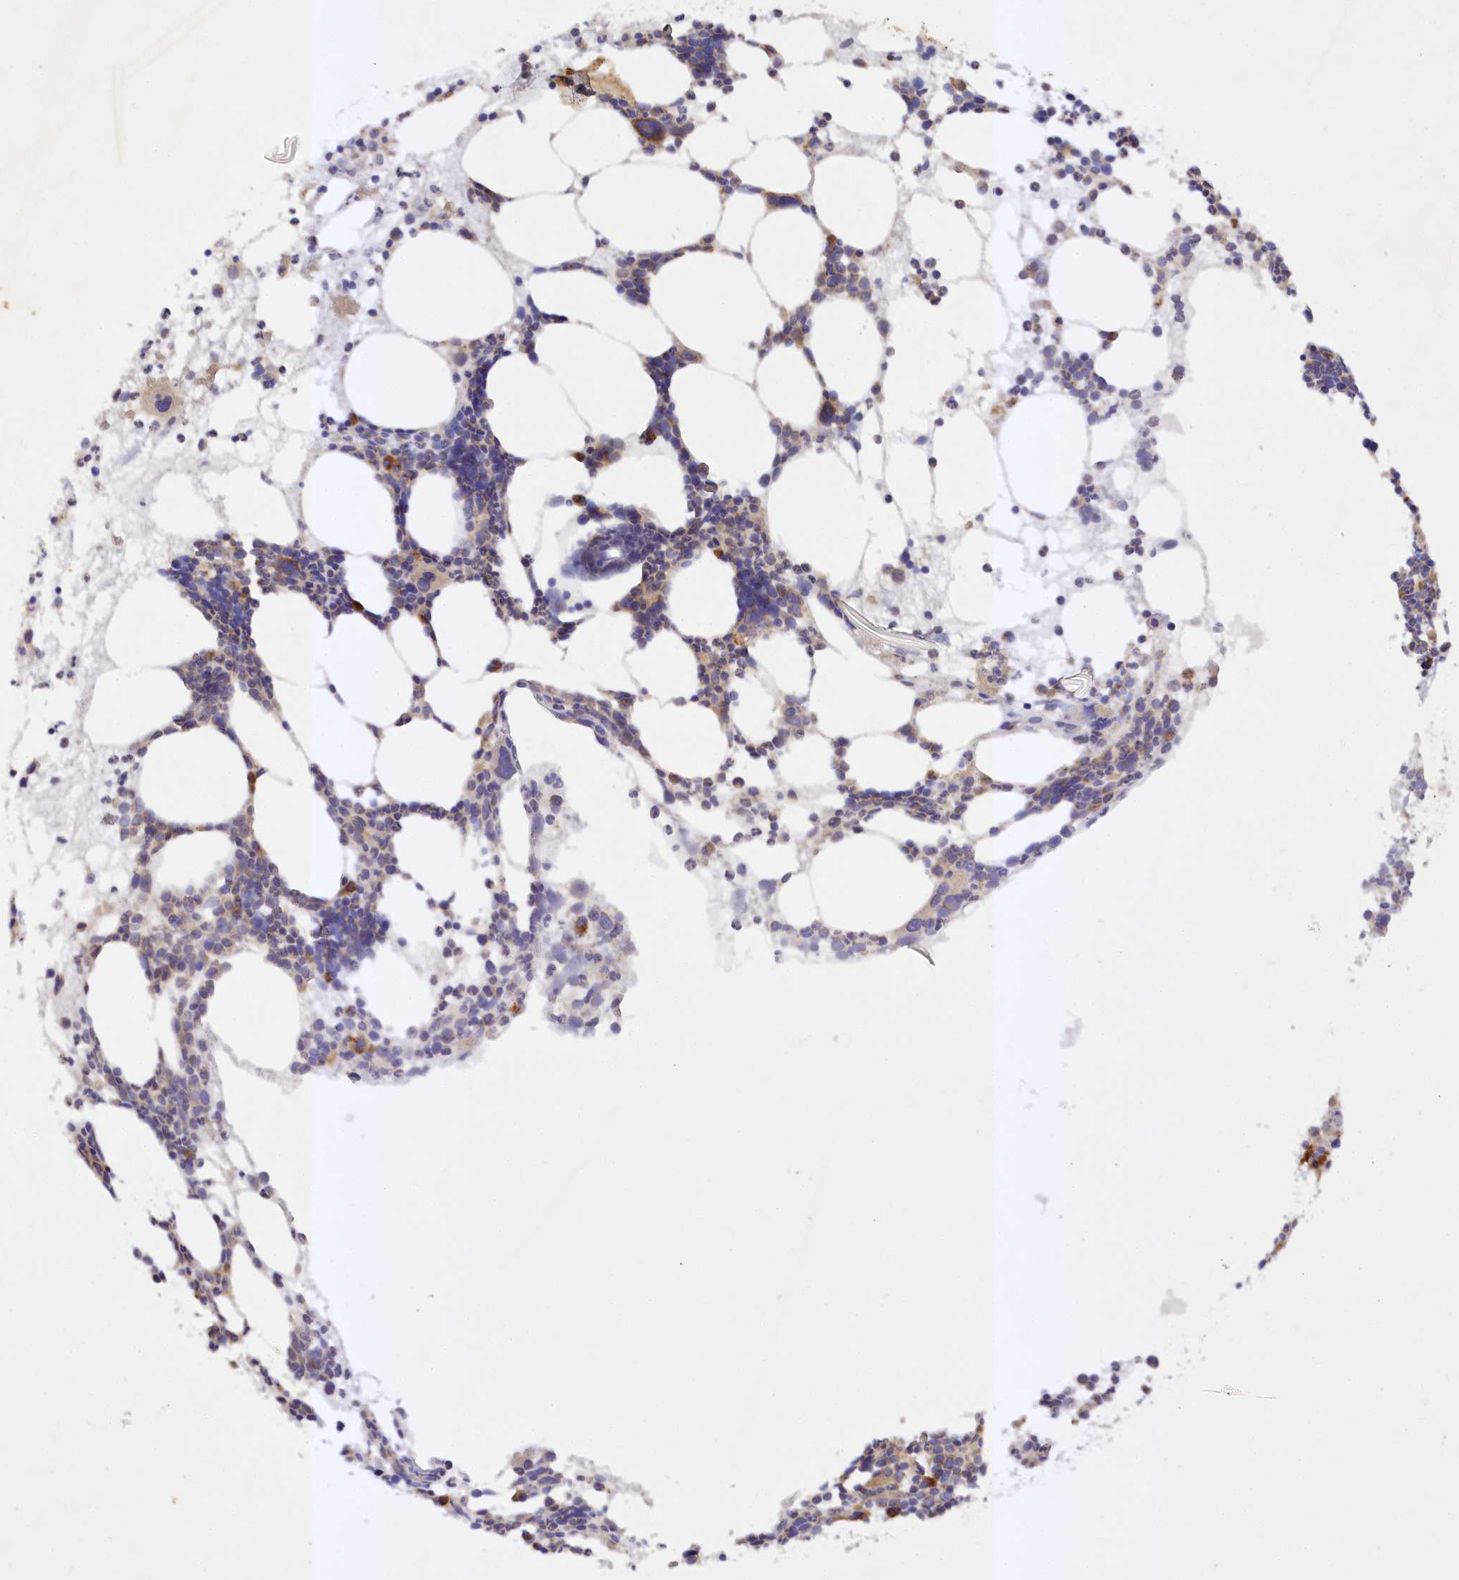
{"staining": {"intensity": "moderate", "quantity": "<25%", "location": "cytoplasmic/membranous"}, "tissue": "bone marrow", "cell_type": "Hematopoietic cells", "image_type": "normal", "snomed": [{"axis": "morphology", "description": "Normal tissue, NOS"}, {"axis": "topography", "description": "Bone marrow"}], "caption": "Hematopoietic cells exhibit low levels of moderate cytoplasmic/membranous positivity in approximately <25% of cells in normal human bone marrow.", "gene": "TRAF3IP1", "patient": {"sex": "female", "age": 89}}